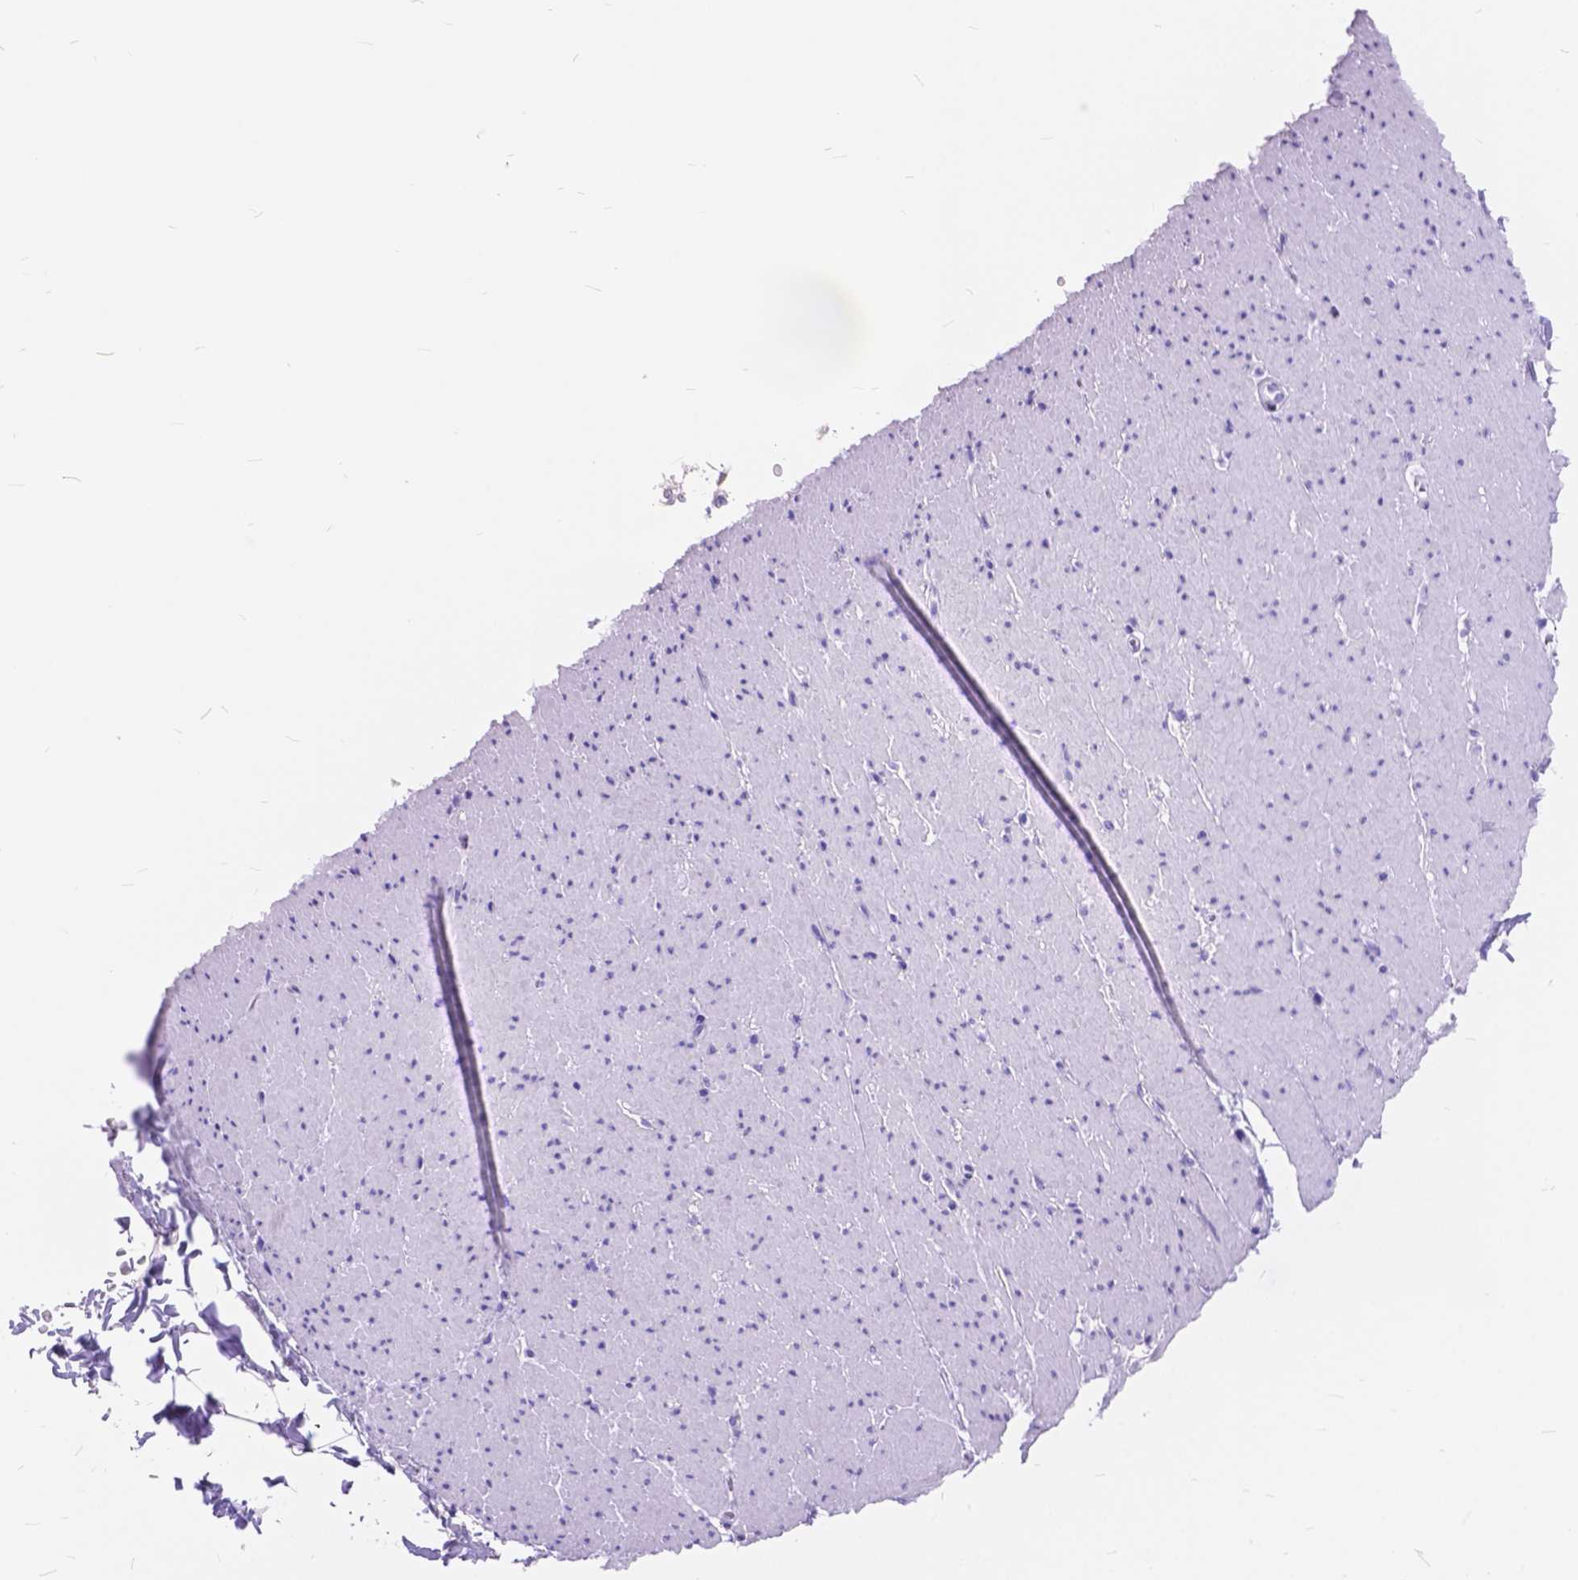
{"staining": {"intensity": "negative", "quantity": "none", "location": "none"}, "tissue": "smooth muscle", "cell_type": "Smooth muscle cells", "image_type": "normal", "snomed": [{"axis": "morphology", "description": "Normal tissue, NOS"}, {"axis": "topography", "description": "Smooth muscle"}, {"axis": "topography", "description": "Rectum"}], "caption": "Protein analysis of normal smooth muscle reveals no significant staining in smooth muscle cells. (IHC, brightfield microscopy, high magnification).", "gene": "FOXL2", "patient": {"sex": "male", "age": 53}}